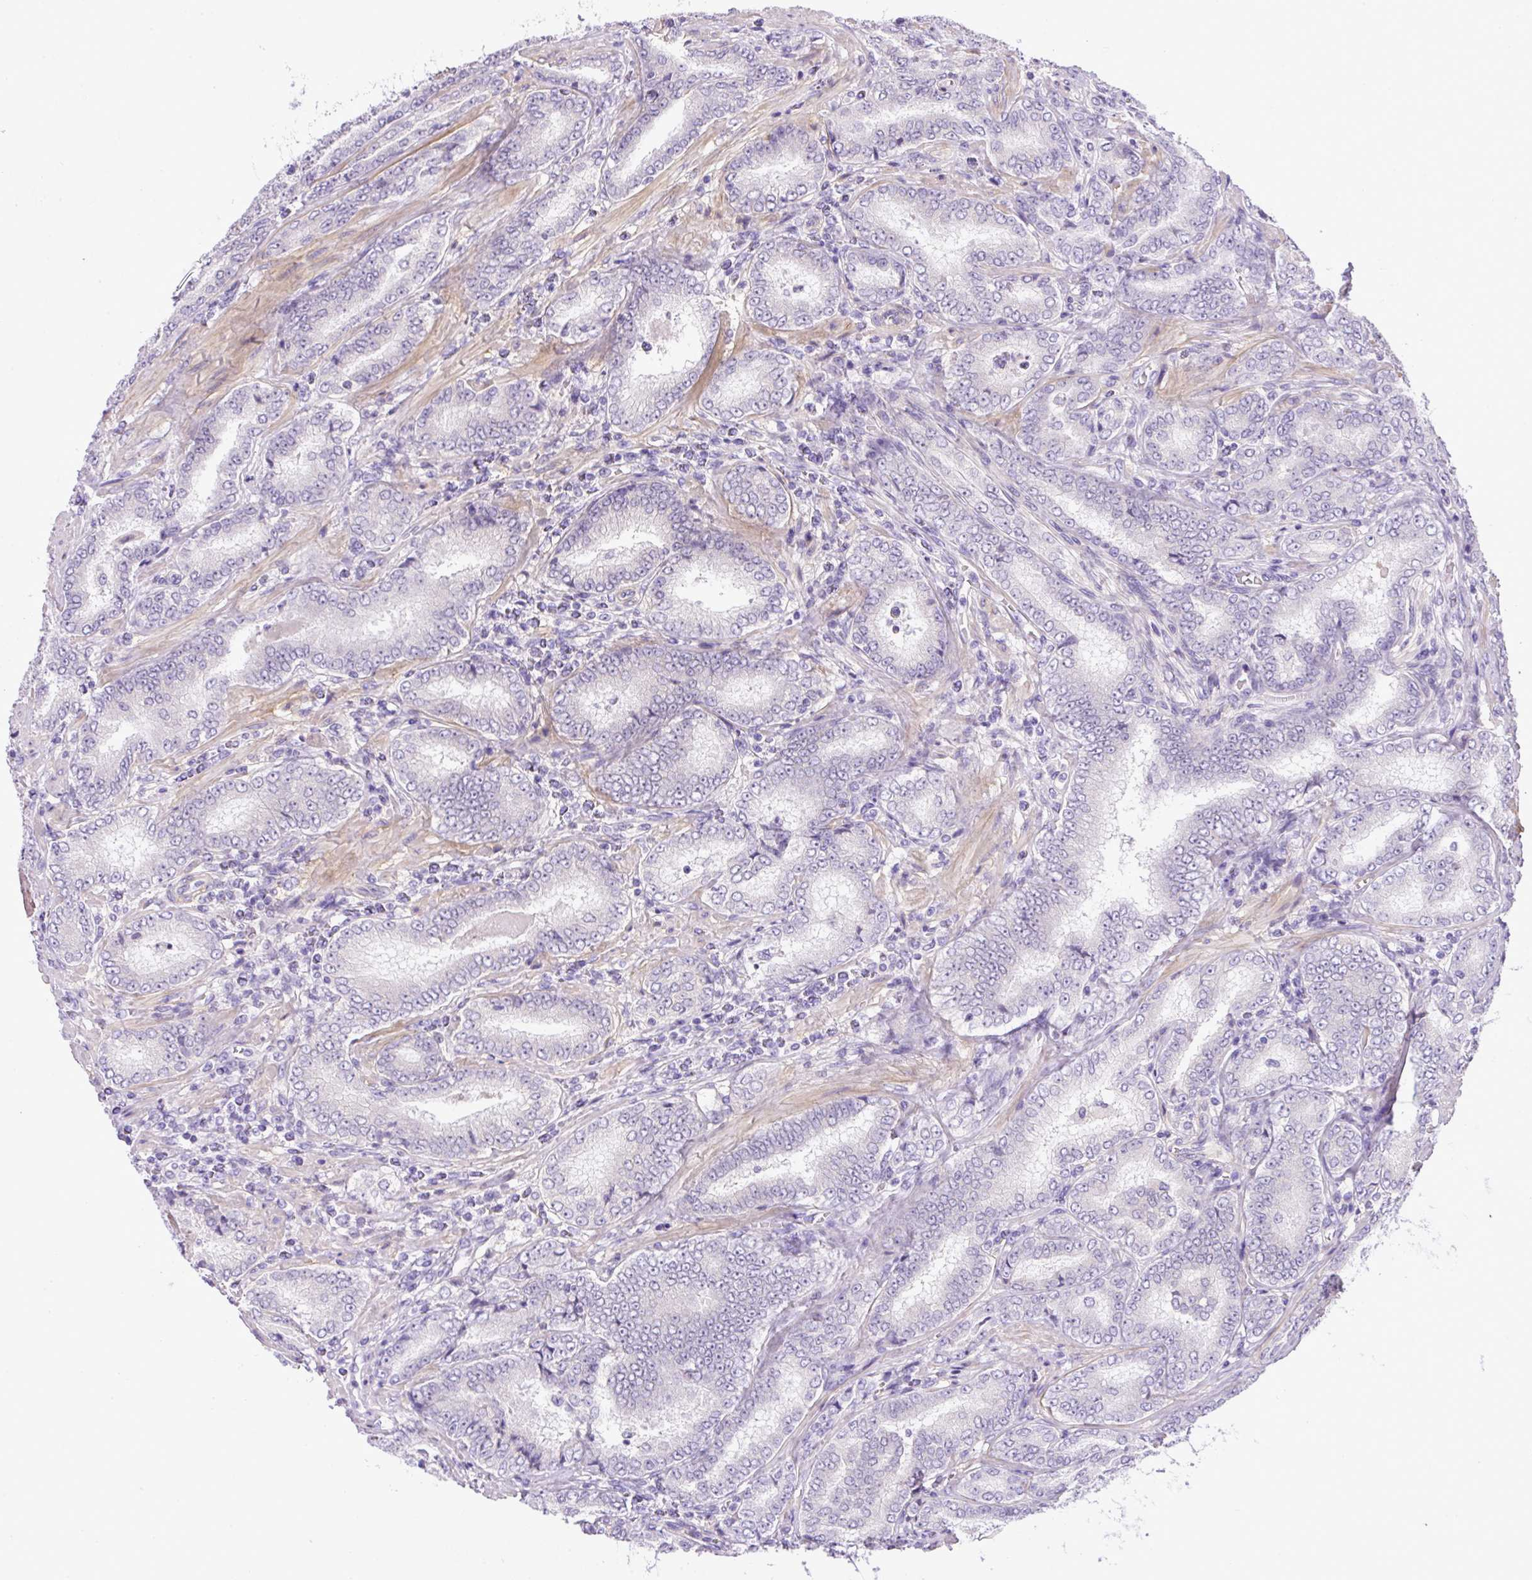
{"staining": {"intensity": "negative", "quantity": "none", "location": "none"}, "tissue": "prostate cancer", "cell_type": "Tumor cells", "image_type": "cancer", "snomed": [{"axis": "morphology", "description": "Adenocarcinoma, High grade"}, {"axis": "topography", "description": "Prostate"}], "caption": "Immunohistochemistry (IHC) photomicrograph of prostate cancer (adenocarcinoma (high-grade)) stained for a protein (brown), which reveals no expression in tumor cells.", "gene": "NPTN", "patient": {"sex": "male", "age": 72}}